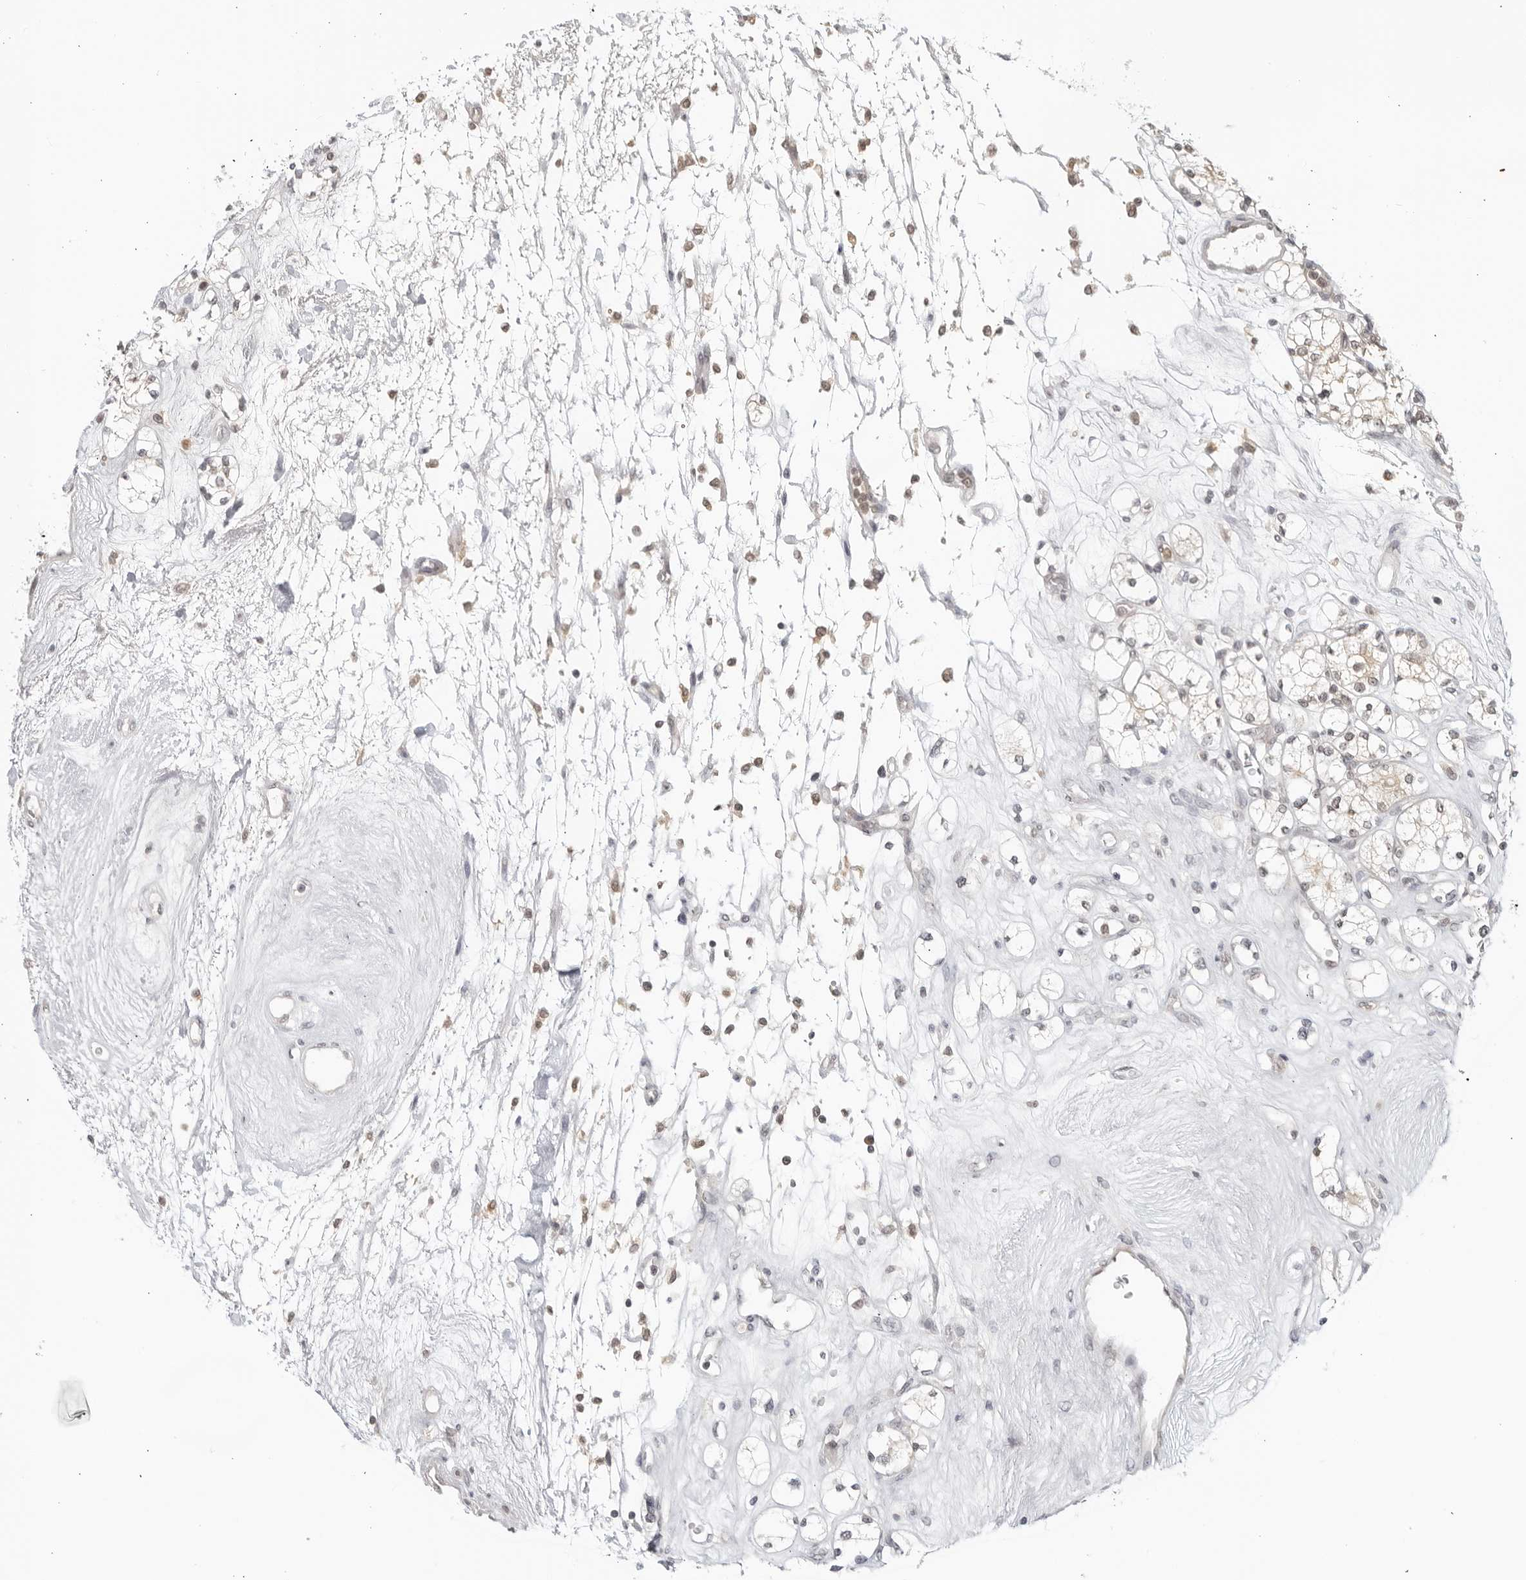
{"staining": {"intensity": "weak", "quantity": "25%-75%", "location": "cytoplasmic/membranous"}, "tissue": "renal cancer", "cell_type": "Tumor cells", "image_type": "cancer", "snomed": [{"axis": "morphology", "description": "Adenocarcinoma, NOS"}, {"axis": "topography", "description": "Kidney"}], "caption": "Protein staining reveals weak cytoplasmic/membranous staining in approximately 25%-75% of tumor cells in adenocarcinoma (renal). (DAB (3,3'-diaminobenzidine) IHC, brown staining for protein, blue staining for nuclei).", "gene": "RAB11FIP3", "patient": {"sex": "male", "age": 77}}